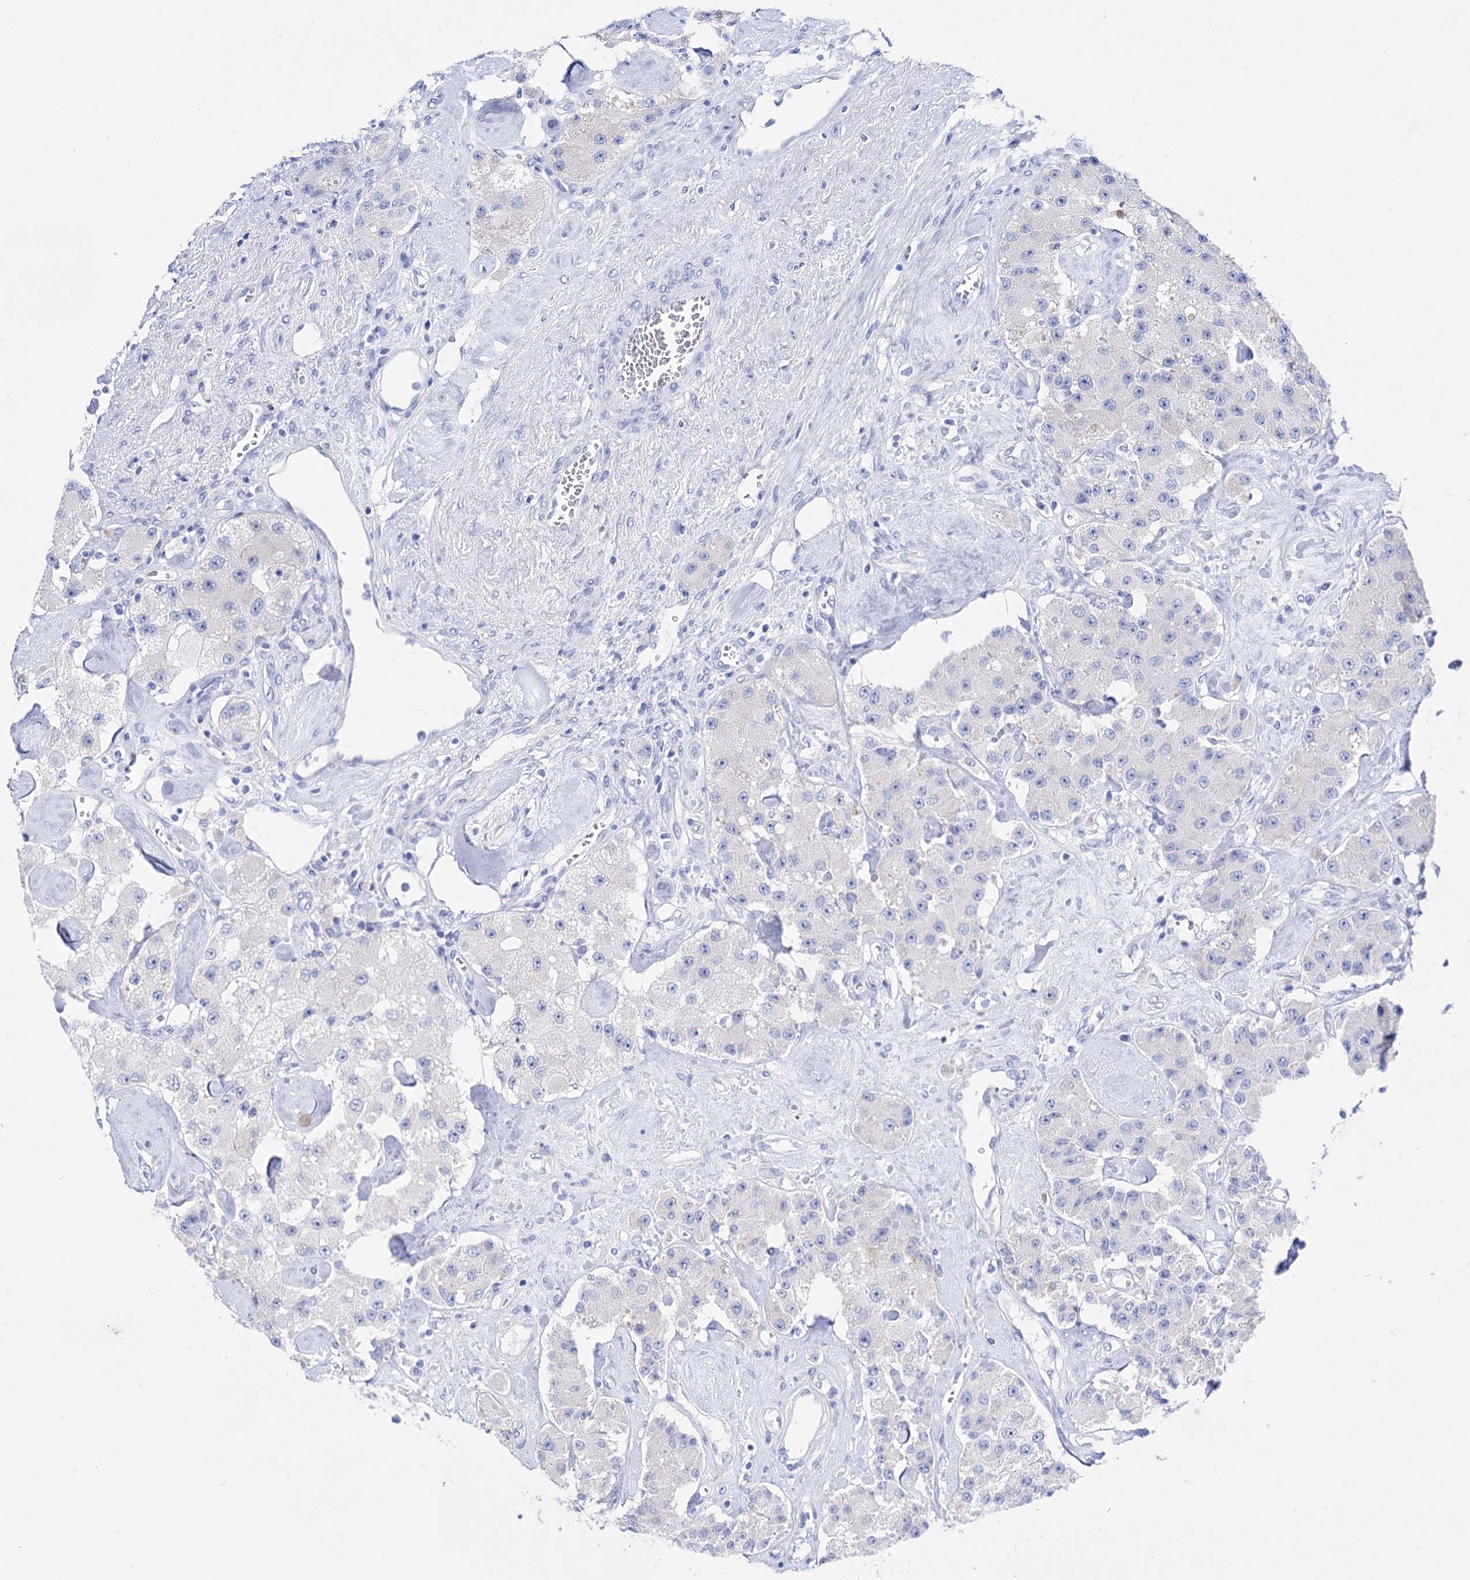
{"staining": {"intensity": "negative", "quantity": "none", "location": "none"}, "tissue": "carcinoid", "cell_type": "Tumor cells", "image_type": "cancer", "snomed": [{"axis": "morphology", "description": "Carcinoid, malignant, NOS"}, {"axis": "topography", "description": "Pancreas"}], "caption": "A high-resolution photomicrograph shows immunohistochemistry (IHC) staining of carcinoid, which demonstrates no significant positivity in tumor cells.", "gene": "YARS2", "patient": {"sex": "male", "age": 41}}